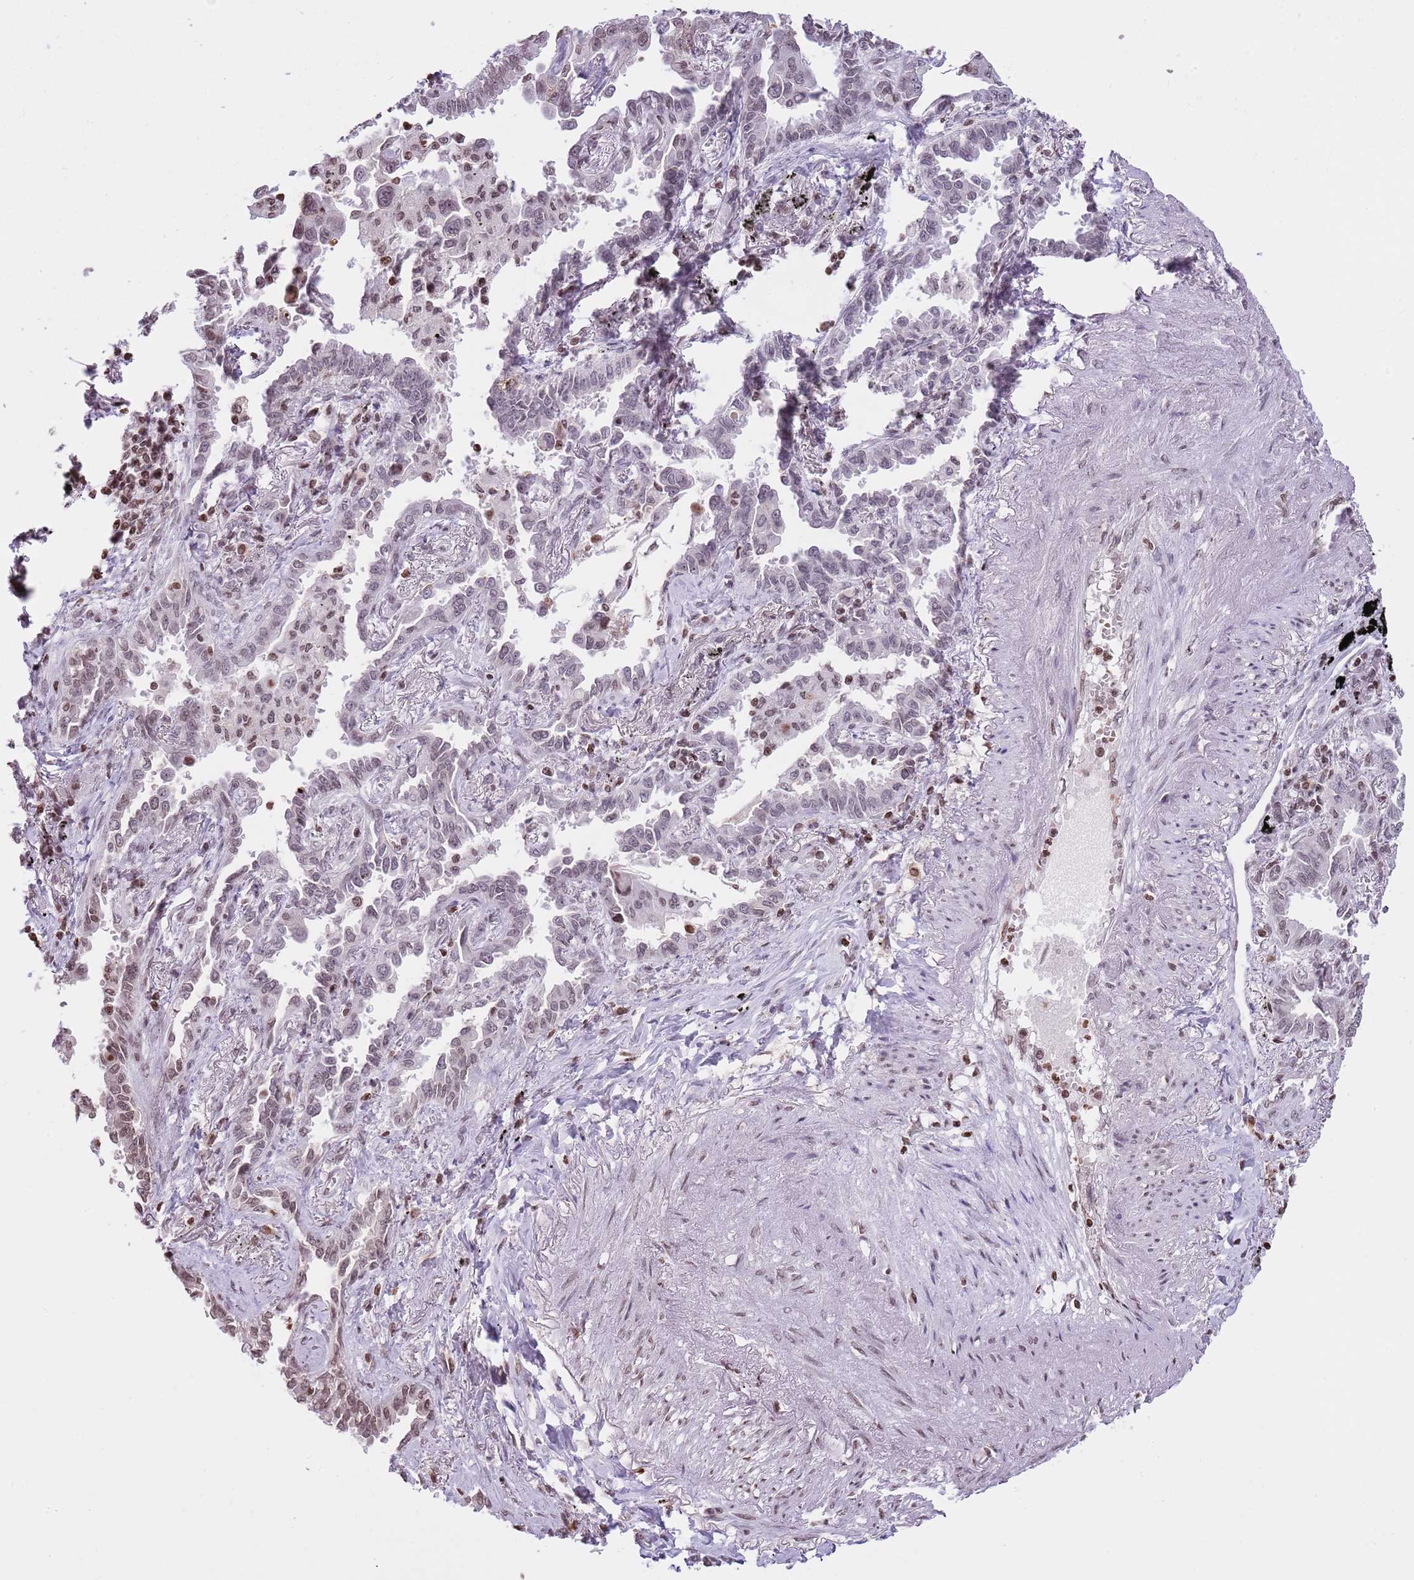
{"staining": {"intensity": "weak", "quantity": ">75%", "location": "nuclear"}, "tissue": "lung cancer", "cell_type": "Tumor cells", "image_type": "cancer", "snomed": [{"axis": "morphology", "description": "Adenocarcinoma, NOS"}, {"axis": "topography", "description": "Lung"}], "caption": "IHC (DAB (3,3'-diaminobenzidine)) staining of human adenocarcinoma (lung) demonstrates weak nuclear protein expression in about >75% of tumor cells. Using DAB (3,3'-diaminobenzidine) (brown) and hematoxylin (blue) stains, captured at high magnification using brightfield microscopy.", "gene": "KPNA3", "patient": {"sex": "male", "age": 67}}